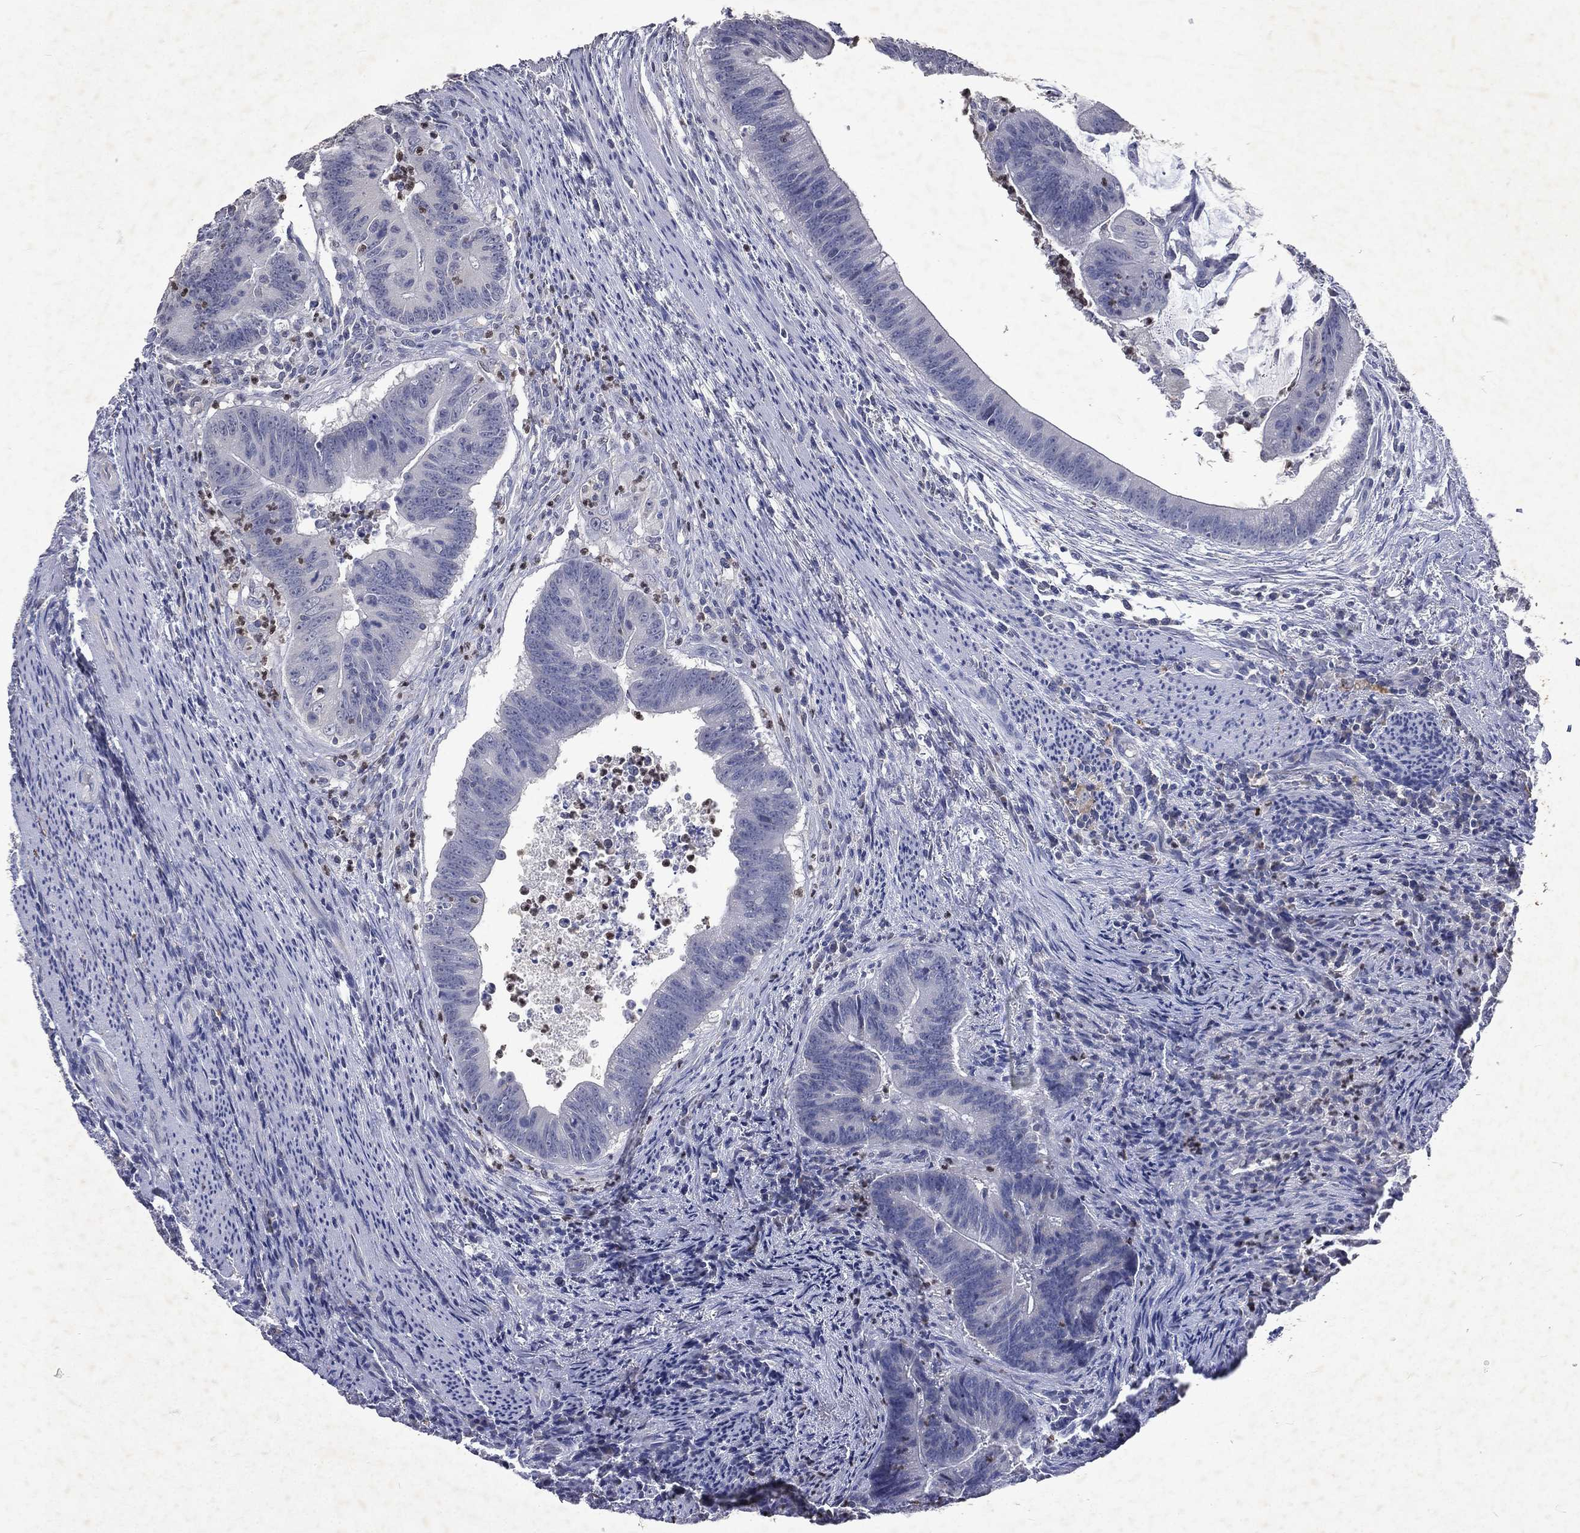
{"staining": {"intensity": "negative", "quantity": "none", "location": "none"}, "tissue": "colorectal cancer", "cell_type": "Tumor cells", "image_type": "cancer", "snomed": [{"axis": "morphology", "description": "Adenocarcinoma, NOS"}, {"axis": "topography", "description": "Colon"}], "caption": "Human adenocarcinoma (colorectal) stained for a protein using IHC demonstrates no expression in tumor cells.", "gene": "SLC34A2", "patient": {"sex": "female", "age": 87}}